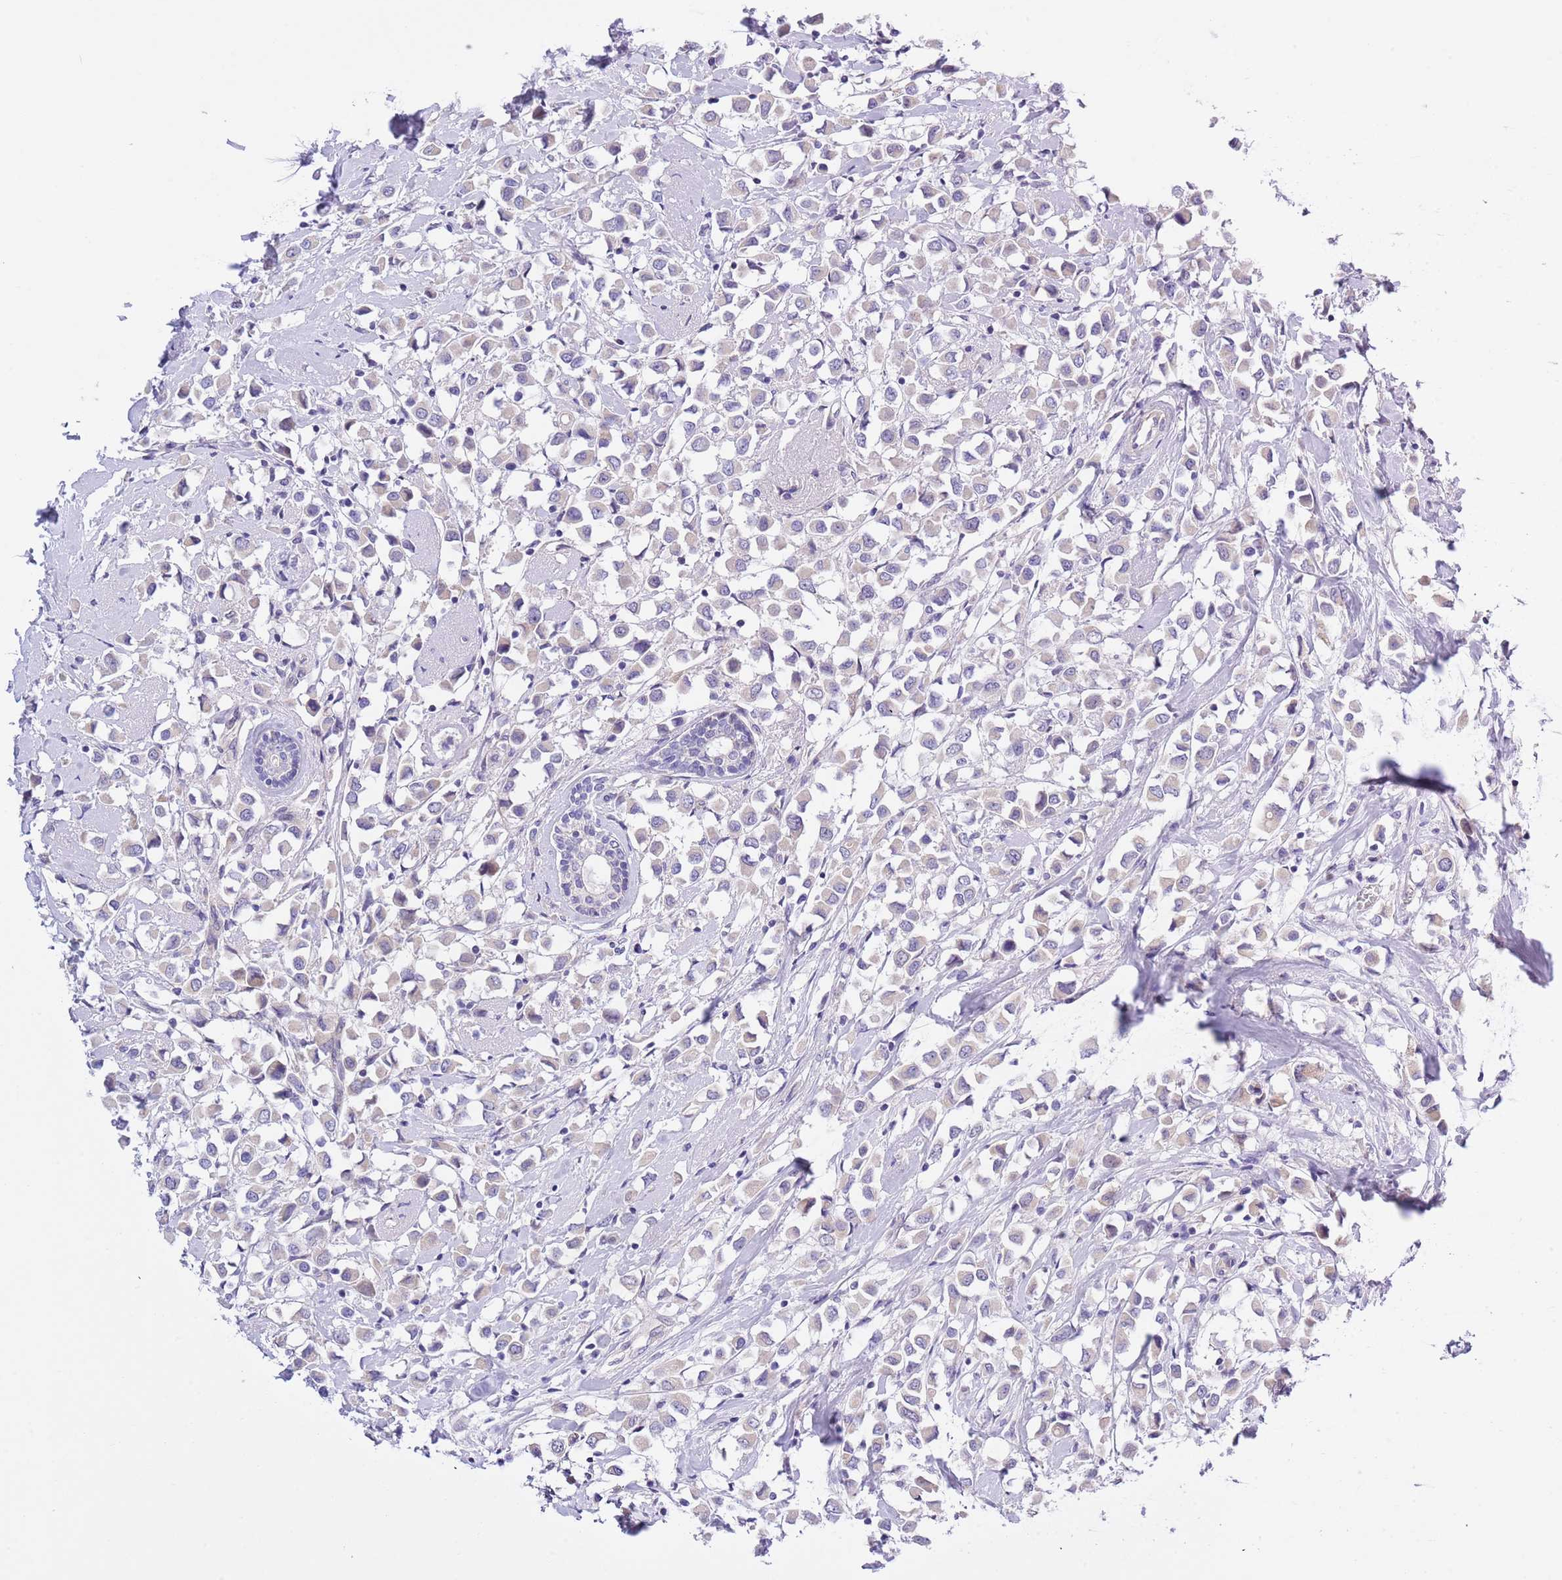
{"staining": {"intensity": "negative", "quantity": "none", "location": "none"}, "tissue": "breast cancer", "cell_type": "Tumor cells", "image_type": "cancer", "snomed": [{"axis": "morphology", "description": "Duct carcinoma"}, {"axis": "topography", "description": "Breast"}], "caption": "This is a photomicrograph of immunohistochemistry (IHC) staining of breast cancer, which shows no positivity in tumor cells.", "gene": "NET1", "patient": {"sex": "female", "age": 61}}